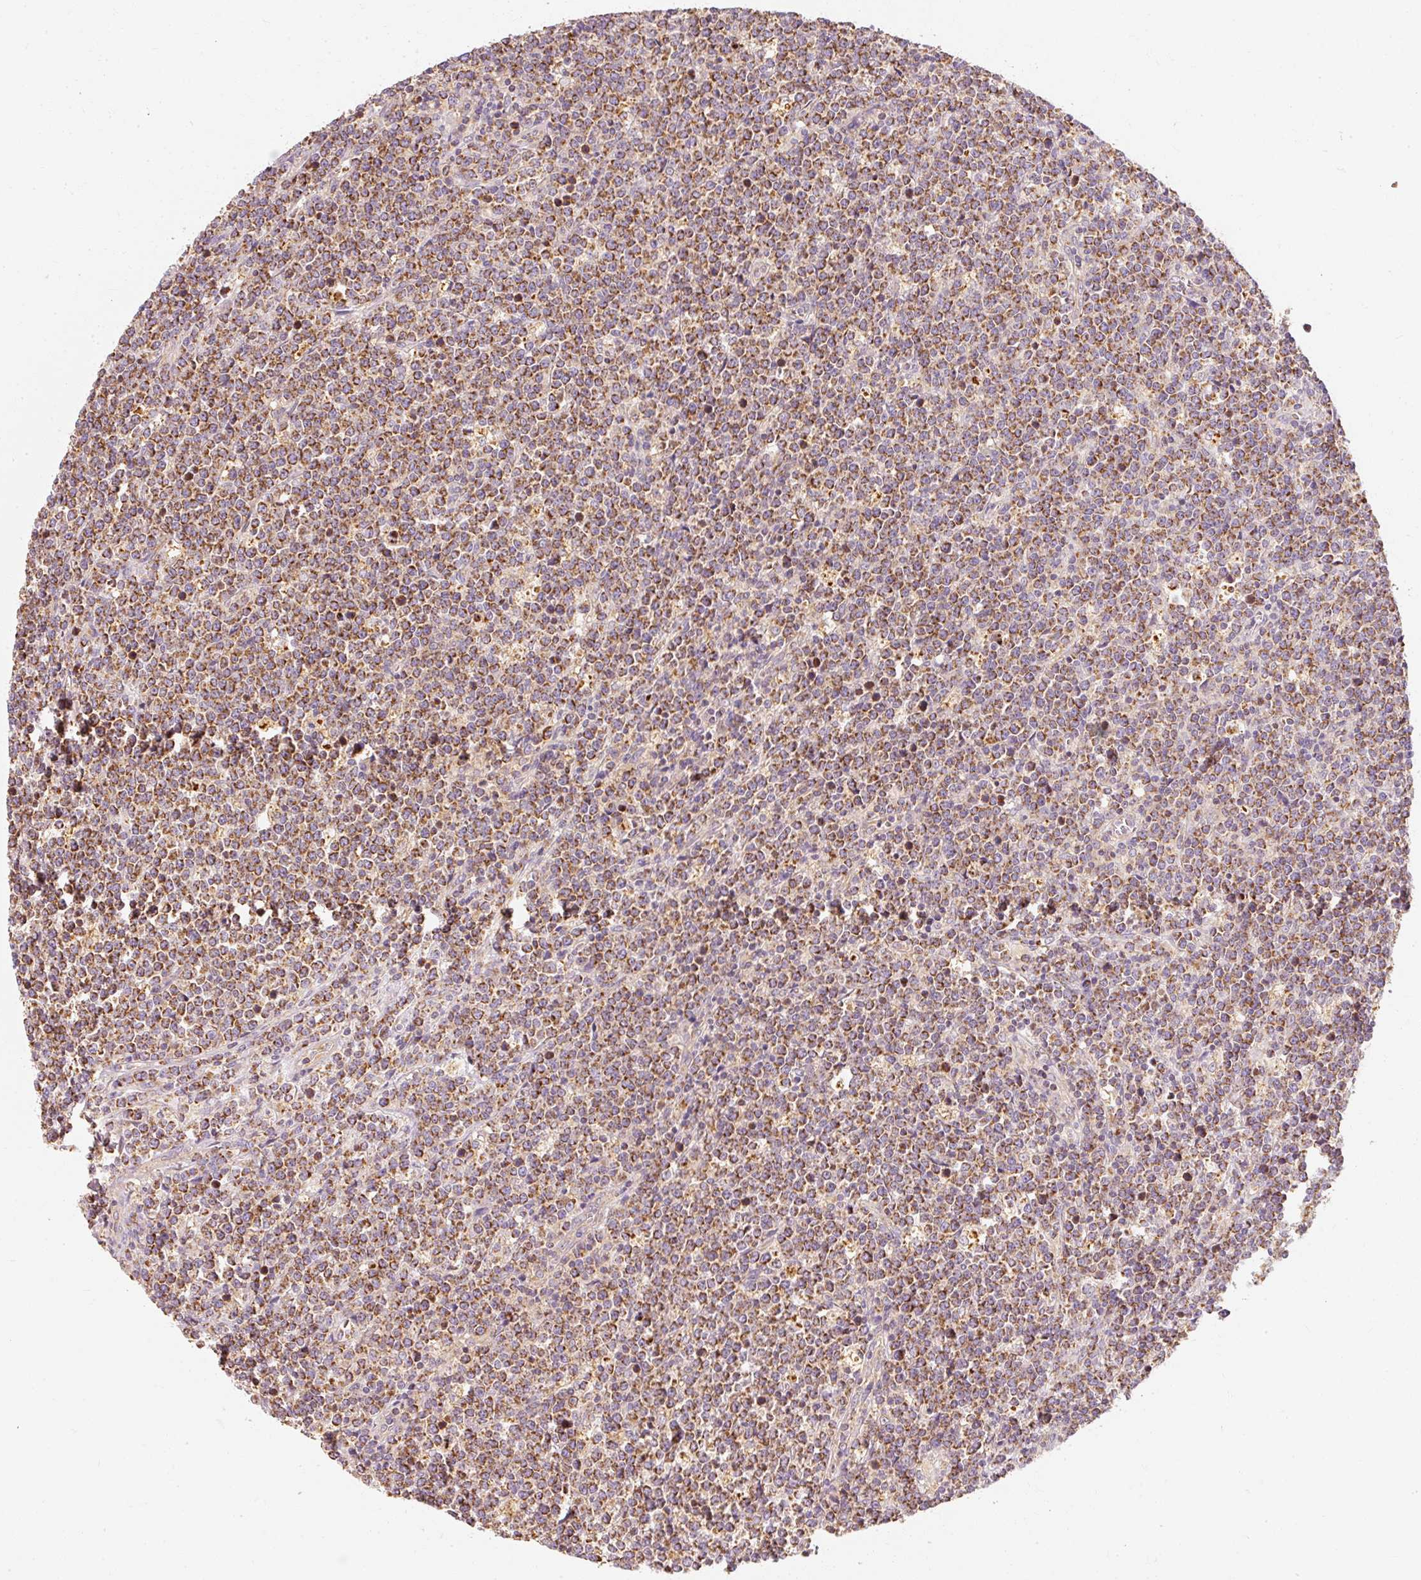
{"staining": {"intensity": "moderate", "quantity": ">75%", "location": "cytoplasmic/membranous"}, "tissue": "lymphoma", "cell_type": "Tumor cells", "image_type": "cancer", "snomed": [{"axis": "morphology", "description": "Malignant lymphoma, non-Hodgkin's type, High grade"}, {"axis": "topography", "description": "Small intestine"}], "caption": "This image displays immunohistochemistry staining of human lymphoma, with medium moderate cytoplasmic/membranous positivity in approximately >75% of tumor cells.", "gene": "TOMM40", "patient": {"sex": "male", "age": 8}}